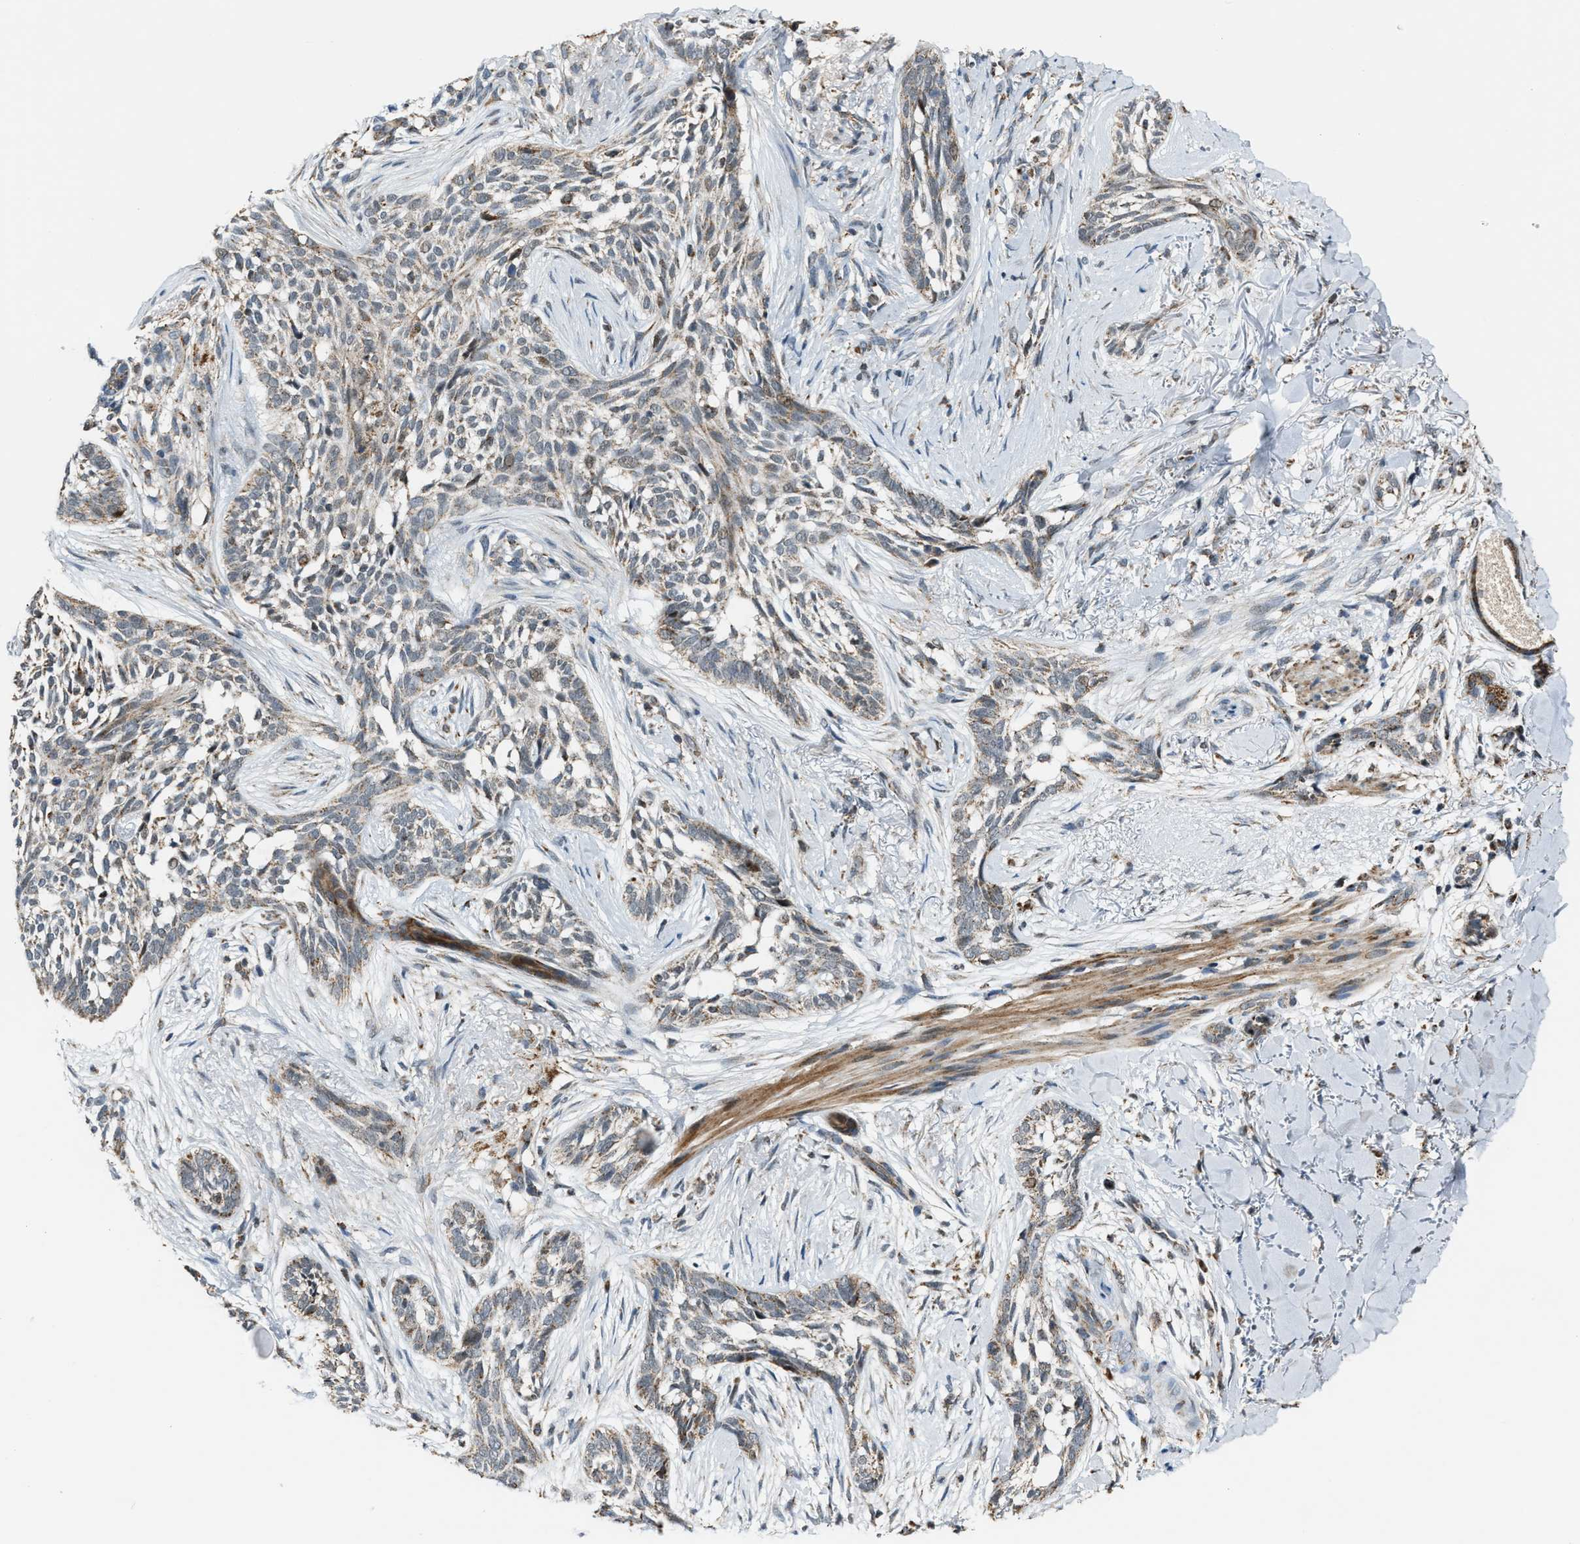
{"staining": {"intensity": "weak", "quantity": "25%-75%", "location": "cytoplasmic/membranous"}, "tissue": "skin cancer", "cell_type": "Tumor cells", "image_type": "cancer", "snomed": [{"axis": "morphology", "description": "Basal cell carcinoma"}, {"axis": "topography", "description": "Skin"}], "caption": "High-magnification brightfield microscopy of skin basal cell carcinoma stained with DAB (3,3'-diaminobenzidine) (brown) and counterstained with hematoxylin (blue). tumor cells exhibit weak cytoplasmic/membranous positivity is identified in approximately25%-75% of cells. (Brightfield microscopy of DAB IHC at high magnification).", "gene": "CHN2", "patient": {"sex": "female", "age": 88}}